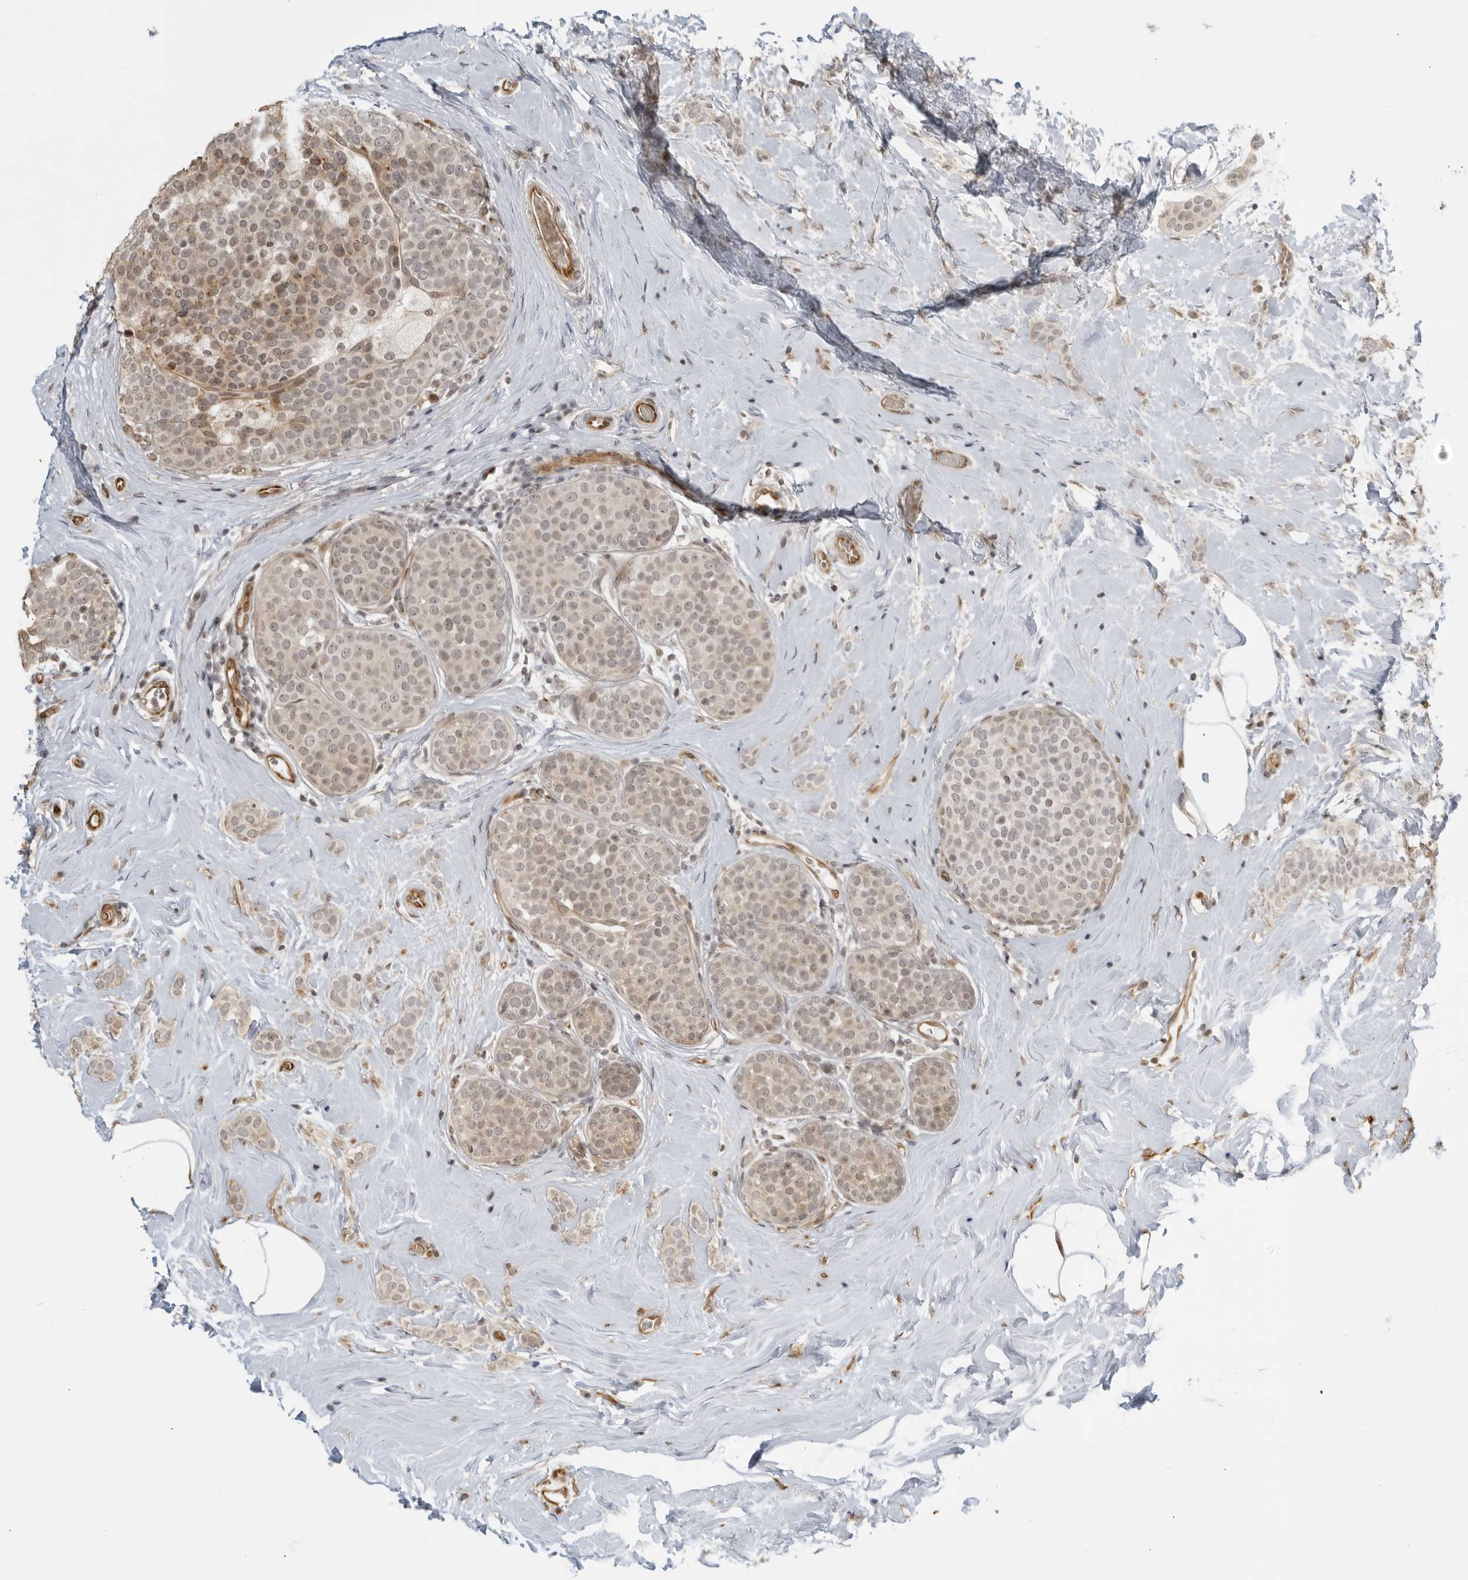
{"staining": {"intensity": "weak", "quantity": "<25%", "location": "cytoplasmic/membranous"}, "tissue": "breast cancer", "cell_type": "Tumor cells", "image_type": "cancer", "snomed": [{"axis": "morphology", "description": "Lobular carcinoma, in situ"}, {"axis": "morphology", "description": "Lobular carcinoma"}, {"axis": "topography", "description": "Breast"}], "caption": "A high-resolution image shows IHC staining of breast lobular carcinoma, which demonstrates no significant expression in tumor cells.", "gene": "TCF21", "patient": {"sex": "female", "age": 41}}